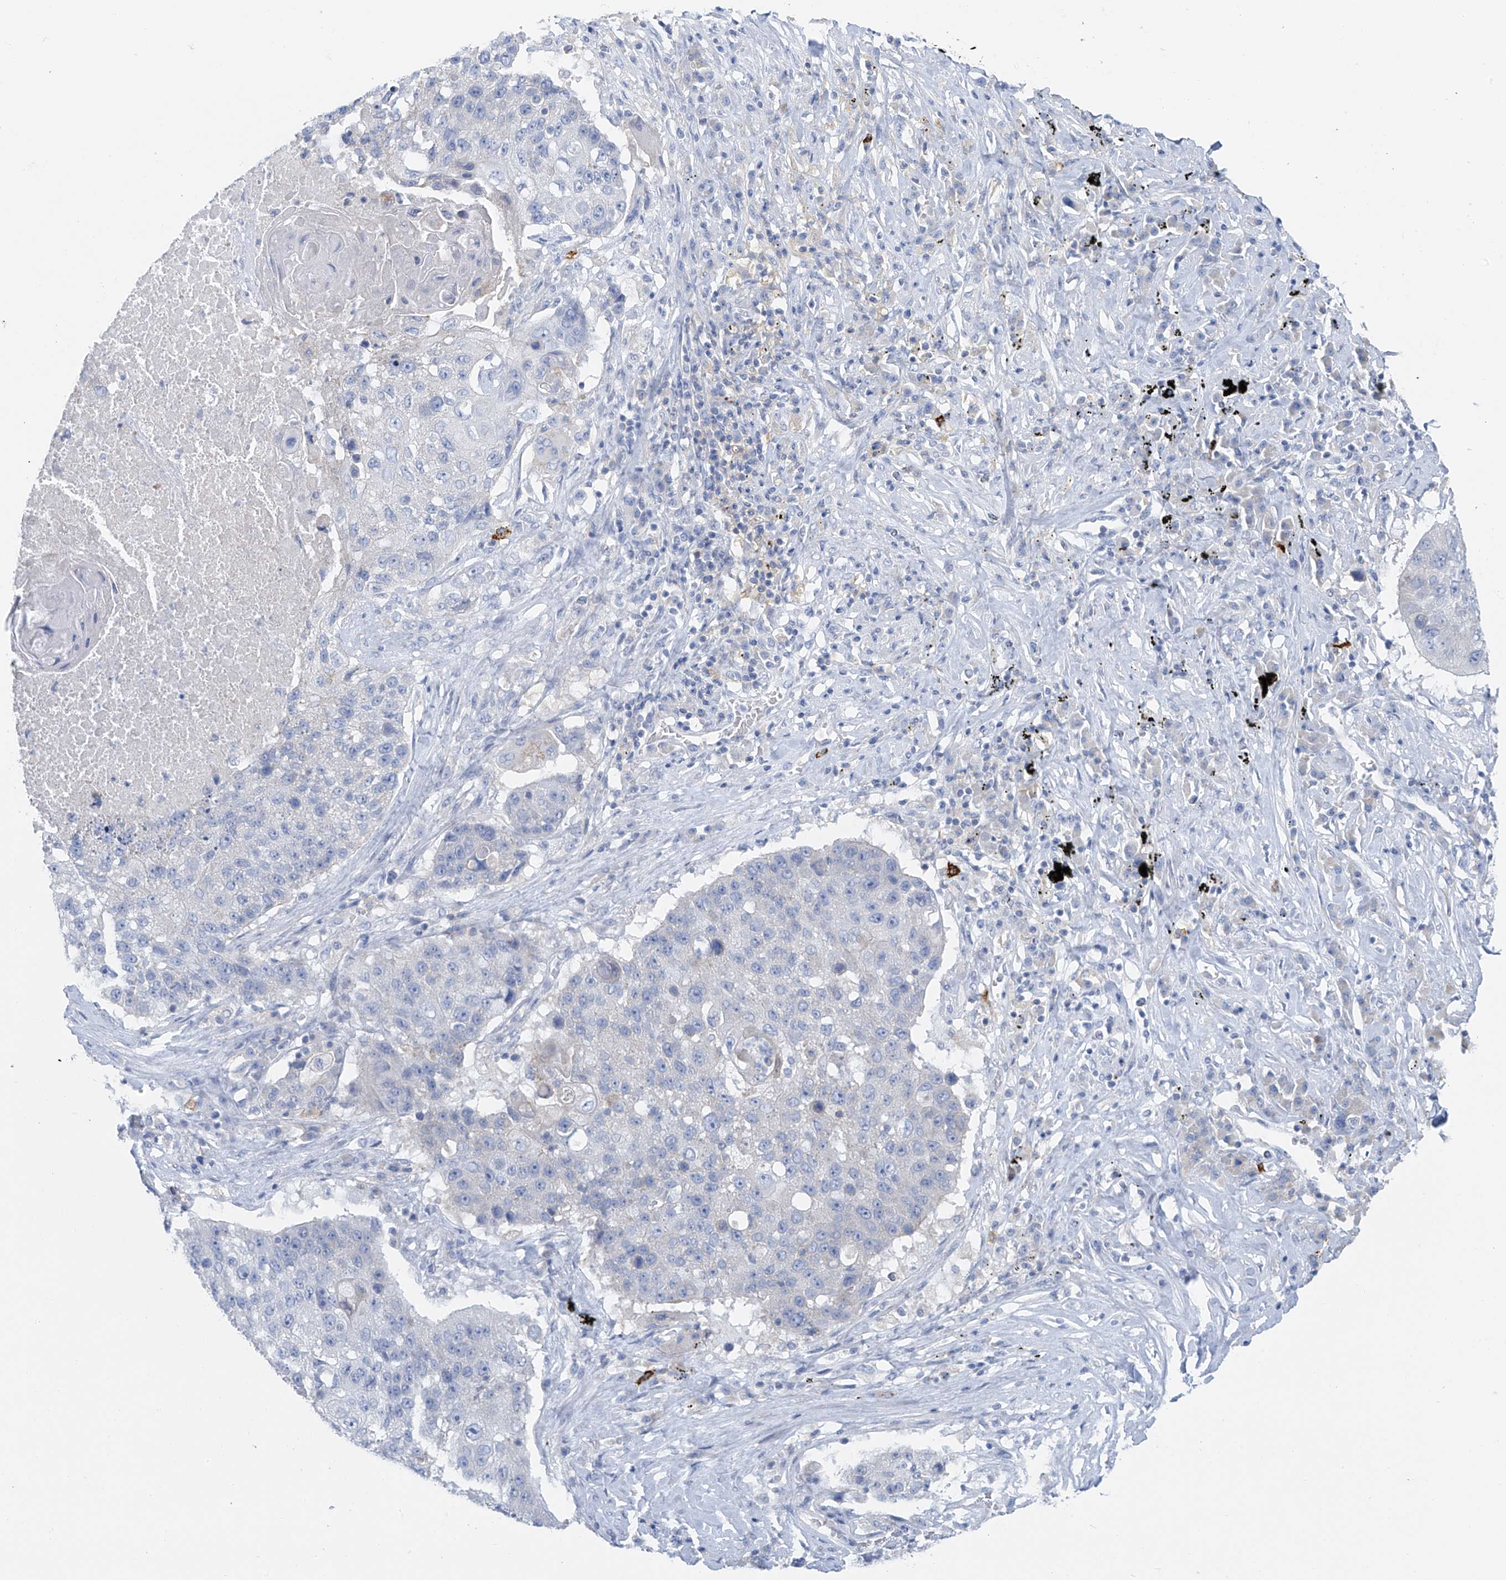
{"staining": {"intensity": "negative", "quantity": "none", "location": "none"}, "tissue": "lung cancer", "cell_type": "Tumor cells", "image_type": "cancer", "snomed": [{"axis": "morphology", "description": "Squamous cell carcinoma, NOS"}, {"axis": "topography", "description": "Lung"}], "caption": "This is a micrograph of IHC staining of lung squamous cell carcinoma, which shows no positivity in tumor cells.", "gene": "POMGNT2", "patient": {"sex": "male", "age": 61}}